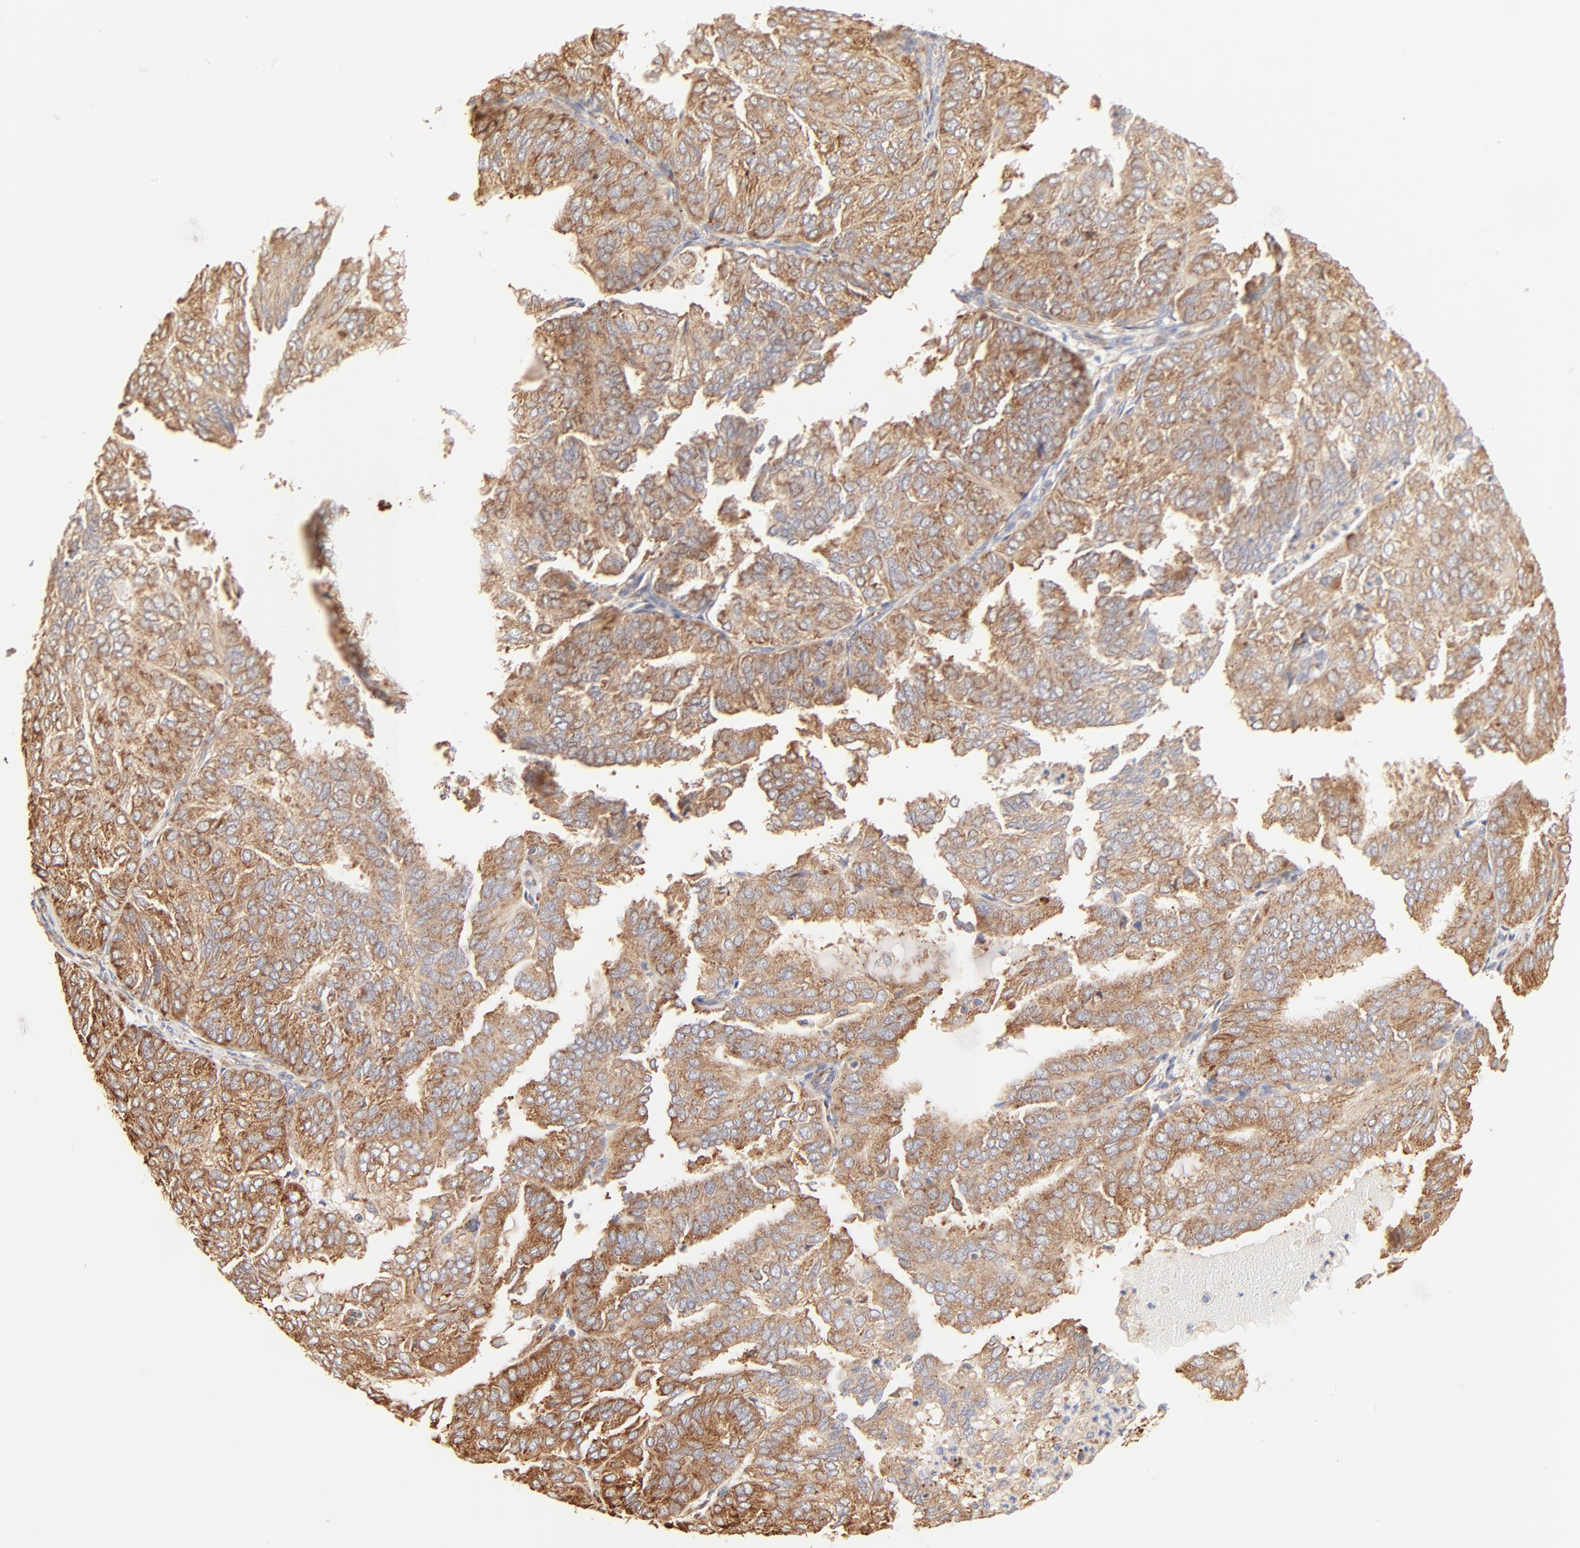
{"staining": {"intensity": "moderate", "quantity": ">75%", "location": "cytoplasmic/membranous"}, "tissue": "endometrial cancer", "cell_type": "Tumor cells", "image_type": "cancer", "snomed": [{"axis": "morphology", "description": "Adenocarcinoma, NOS"}, {"axis": "topography", "description": "Endometrium"}], "caption": "A photomicrograph of endometrial adenocarcinoma stained for a protein exhibits moderate cytoplasmic/membranous brown staining in tumor cells. (Brightfield microscopy of DAB IHC at high magnification).", "gene": "RPS20", "patient": {"sex": "female", "age": 59}}